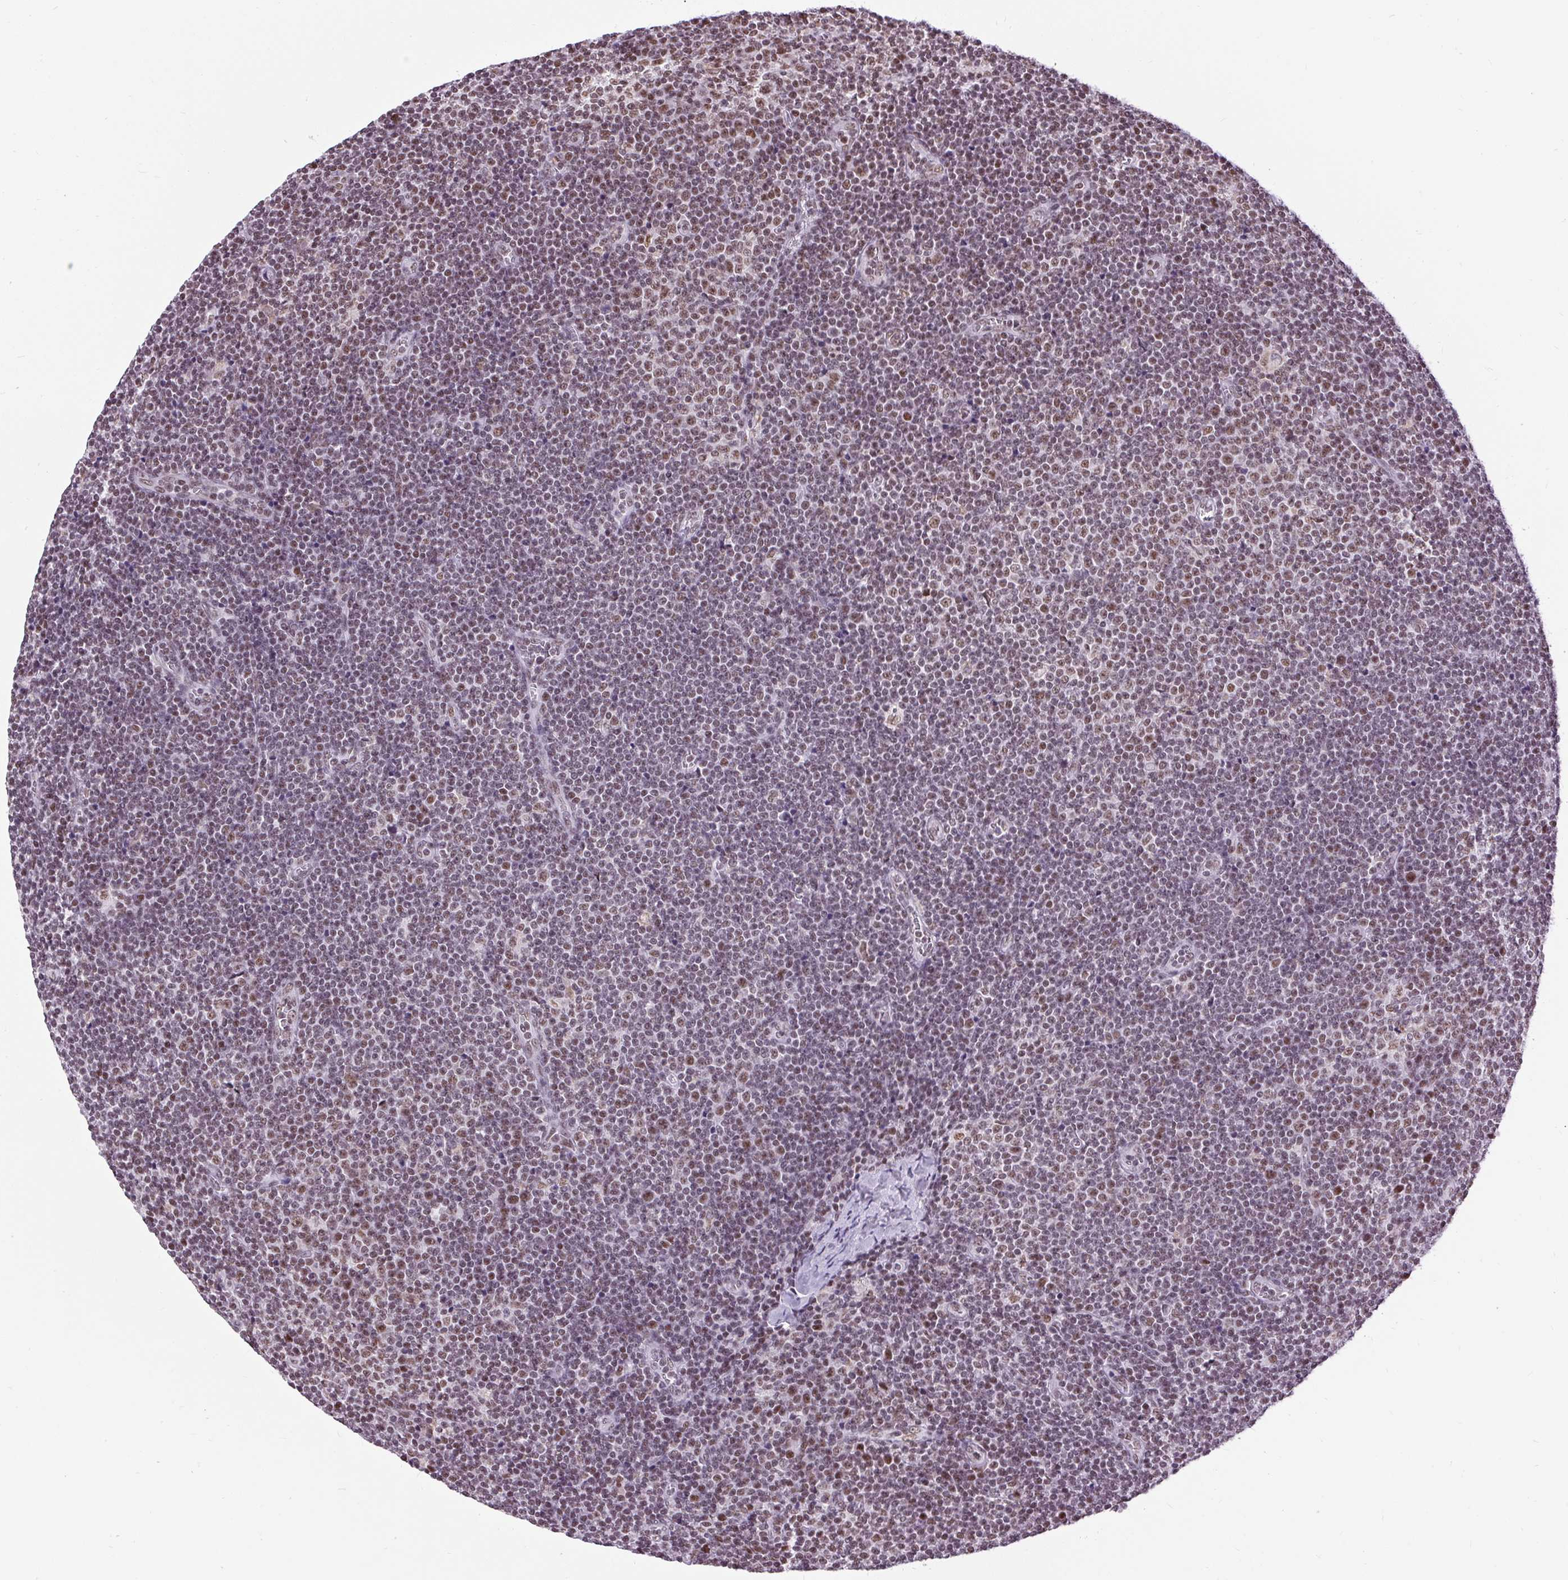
{"staining": {"intensity": "moderate", "quantity": "25%-75%", "location": "nuclear"}, "tissue": "lymphoma", "cell_type": "Tumor cells", "image_type": "cancer", "snomed": [{"axis": "morphology", "description": "Malignant lymphoma, non-Hodgkin's type, Low grade"}, {"axis": "topography", "description": "Lymph node"}], "caption": "This is a photomicrograph of IHC staining of lymphoma, which shows moderate expression in the nuclear of tumor cells.", "gene": "ZNF672", "patient": {"sex": "male", "age": 48}}